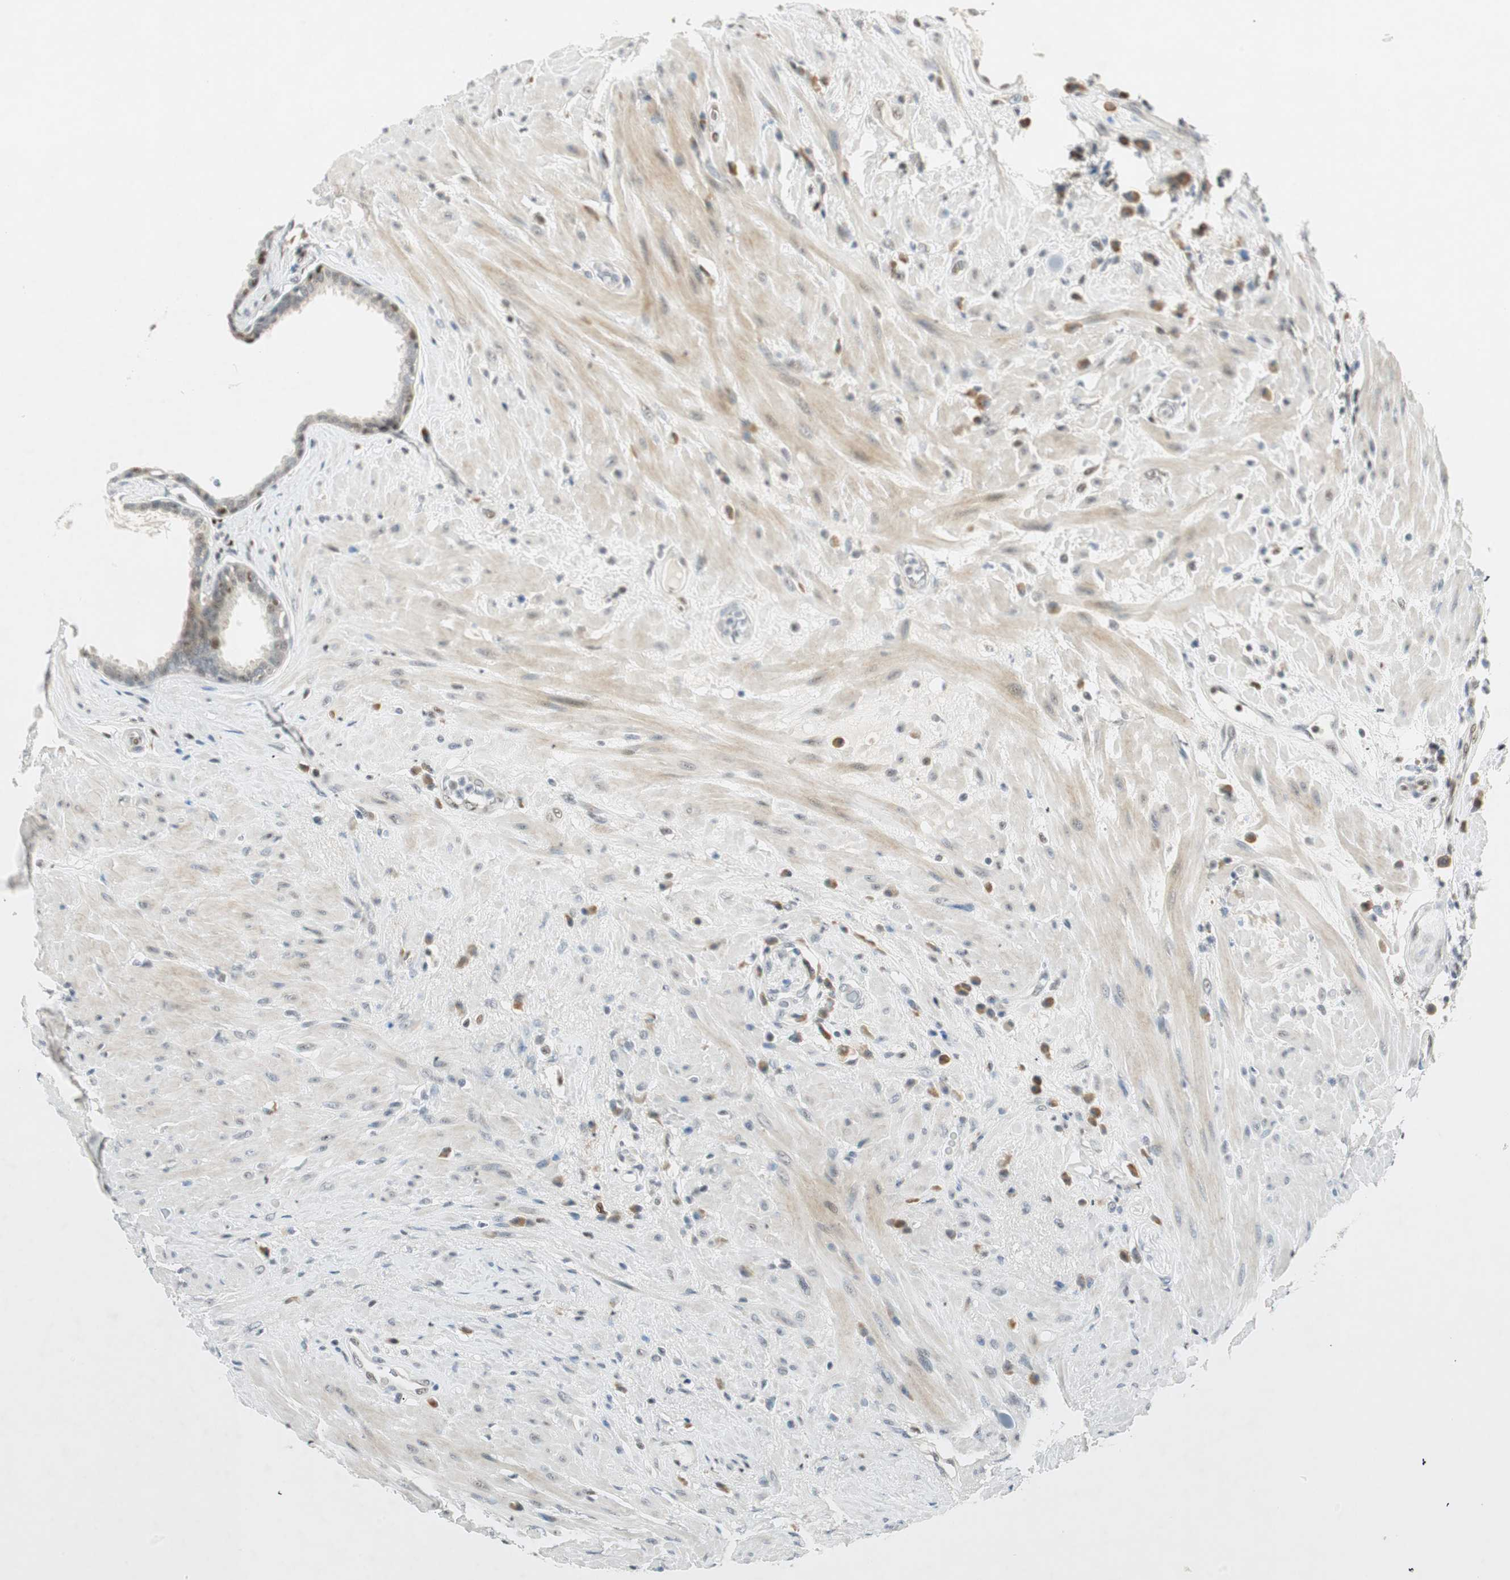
{"staining": {"intensity": "weak", "quantity": "<25%", "location": "cytoplasmic/membranous"}, "tissue": "seminal vesicle", "cell_type": "Glandular cells", "image_type": "normal", "snomed": [{"axis": "morphology", "description": "Normal tissue, NOS"}, {"axis": "topography", "description": "Seminal veicle"}], "caption": "Immunohistochemical staining of benign human seminal vesicle exhibits no significant expression in glandular cells.", "gene": "MSX2", "patient": {"sex": "male", "age": 61}}